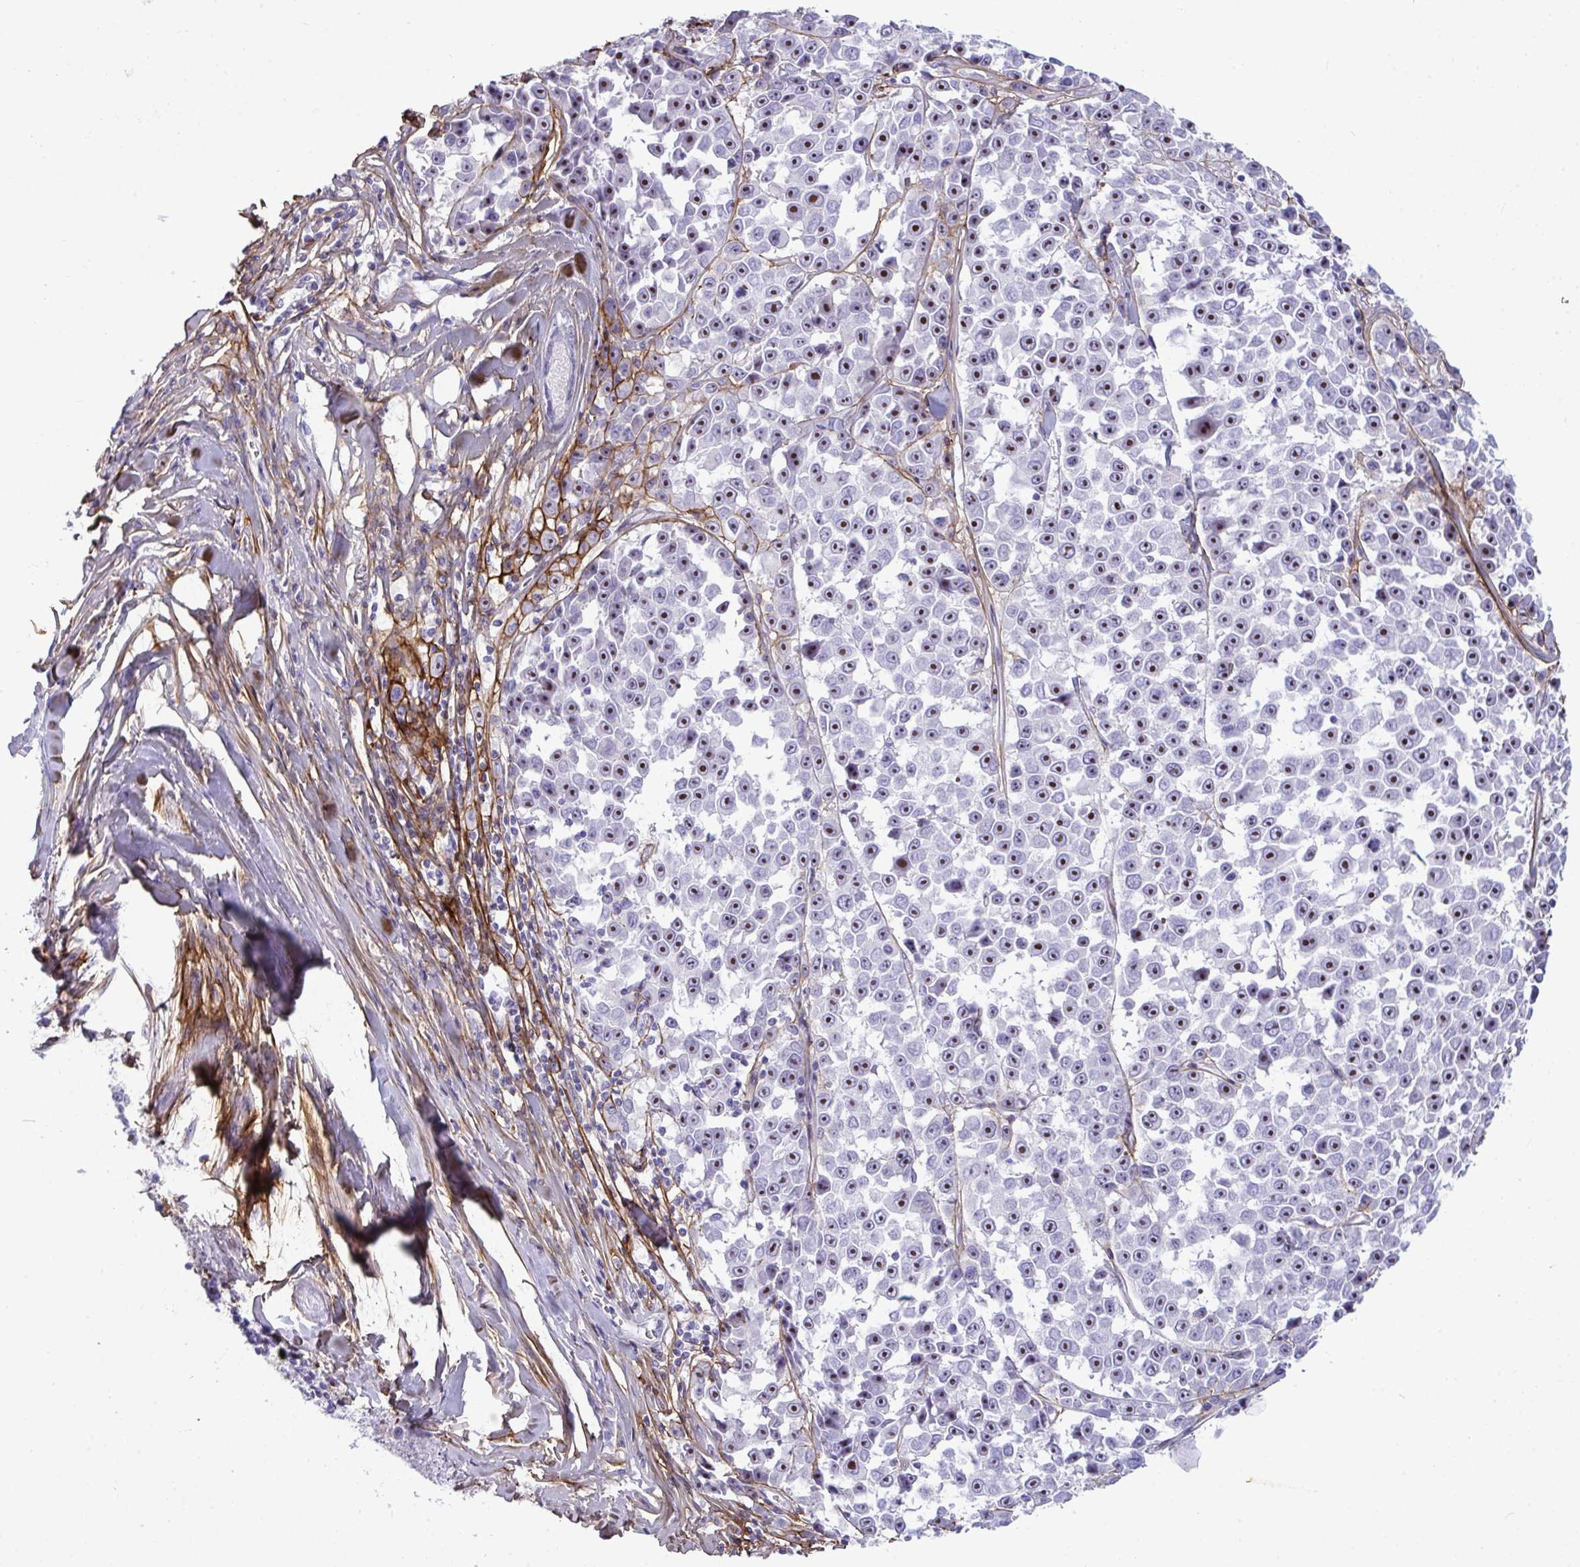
{"staining": {"intensity": "strong", "quantity": ">75%", "location": "nuclear"}, "tissue": "melanoma", "cell_type": "Tumor cells", "image_type": "cancer", "snomed": [{"axis": "morphology", "description": "Malignant melanoma, NOS"}, {"axis": "topography", "description": "Skin"}], "caption": "Strong nuclear protein expression is present in about >75% of tumor cells in malignant melanoma.", "gene": "LHFPL6", "patient": {"sex": "female", "age": 66}}